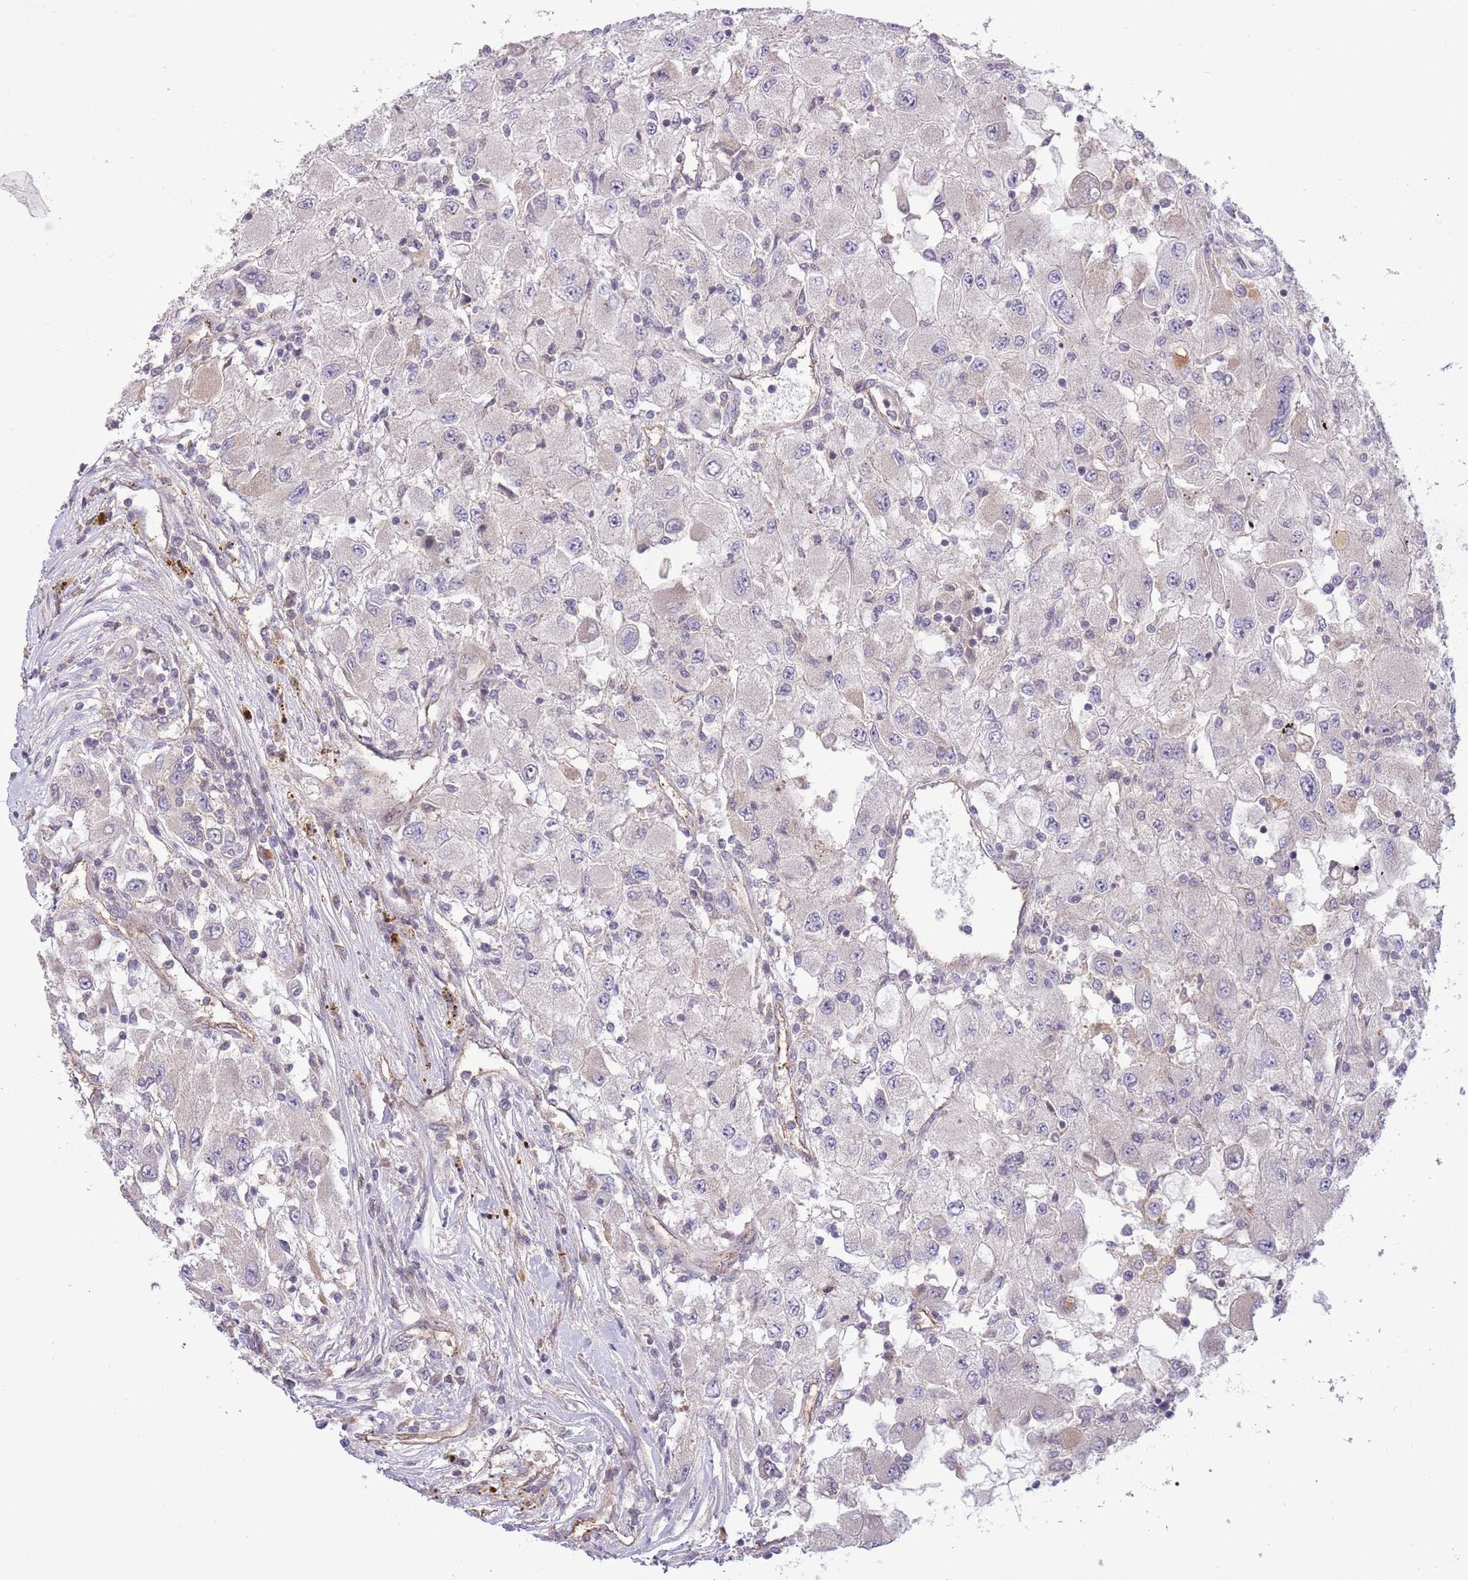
{"staining": {"intensity": "negative", "quantity": "none", "location": "none"}, "tissue": "renal cancer", "cell_type": "Tumor cells", "image_type": "cancer", "snomed": [{"axis": "morphology", "description": "Adenocarcinoma, NOS"}, {"axis": "topography", "description": "Kidney"}], "caption": "Human renal adenocarcinoma stained for a protein using immunohistochemistry demonstrates no positivity in tumor cells.", "gene": "DPP10", "patient": {"sex": "female", "age": 67}}